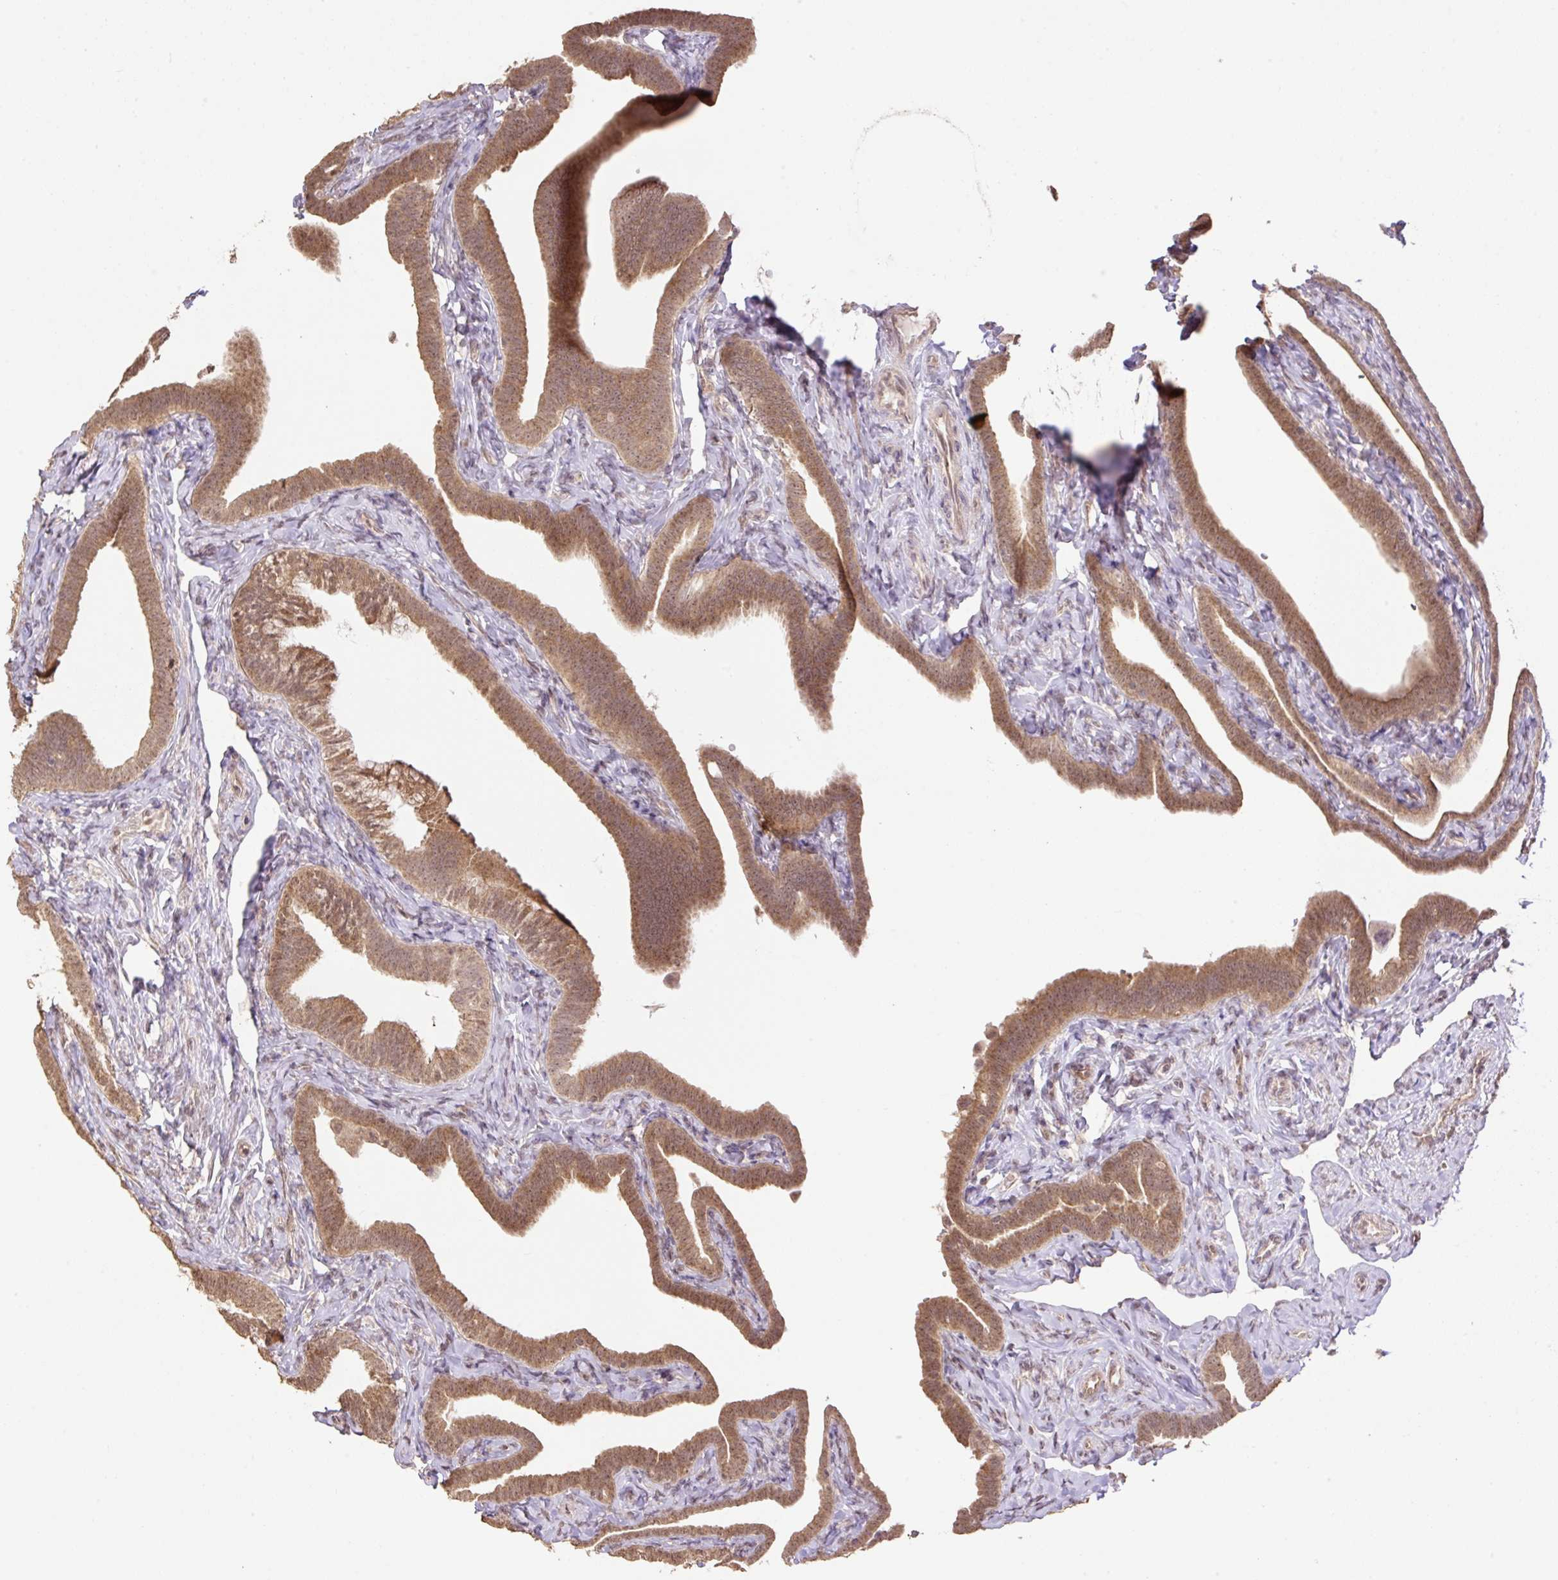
{"staining": {"intensity": "moderate", "quantity": ">75%", "location": "cytoplasmic/membranous,nuclear"}, "tissue": "fallopian tube", "cell_type": "Glandular cells", "image_type": "normal", "snomed": [{"axis": "morphology", "description": "Normal tissue, NOS"}, {"axis": "topography", "description": "Fallopian tube"}], "caption": "High-magnification brightfield microscopy of benign fallopian tube stained with DAB (3,3'-diaminobenzidine) (brown) and counterstained with hematoxylin (blue). glandular cells exhibit moderate cytoplasmic/membranous,nuclear staining is present in approximately>75% of cells. (Brightfield microscopy of DAB IHC at high magnification).", "gene": "VPS25", "patient": {"sex": "female", "age": 69}}